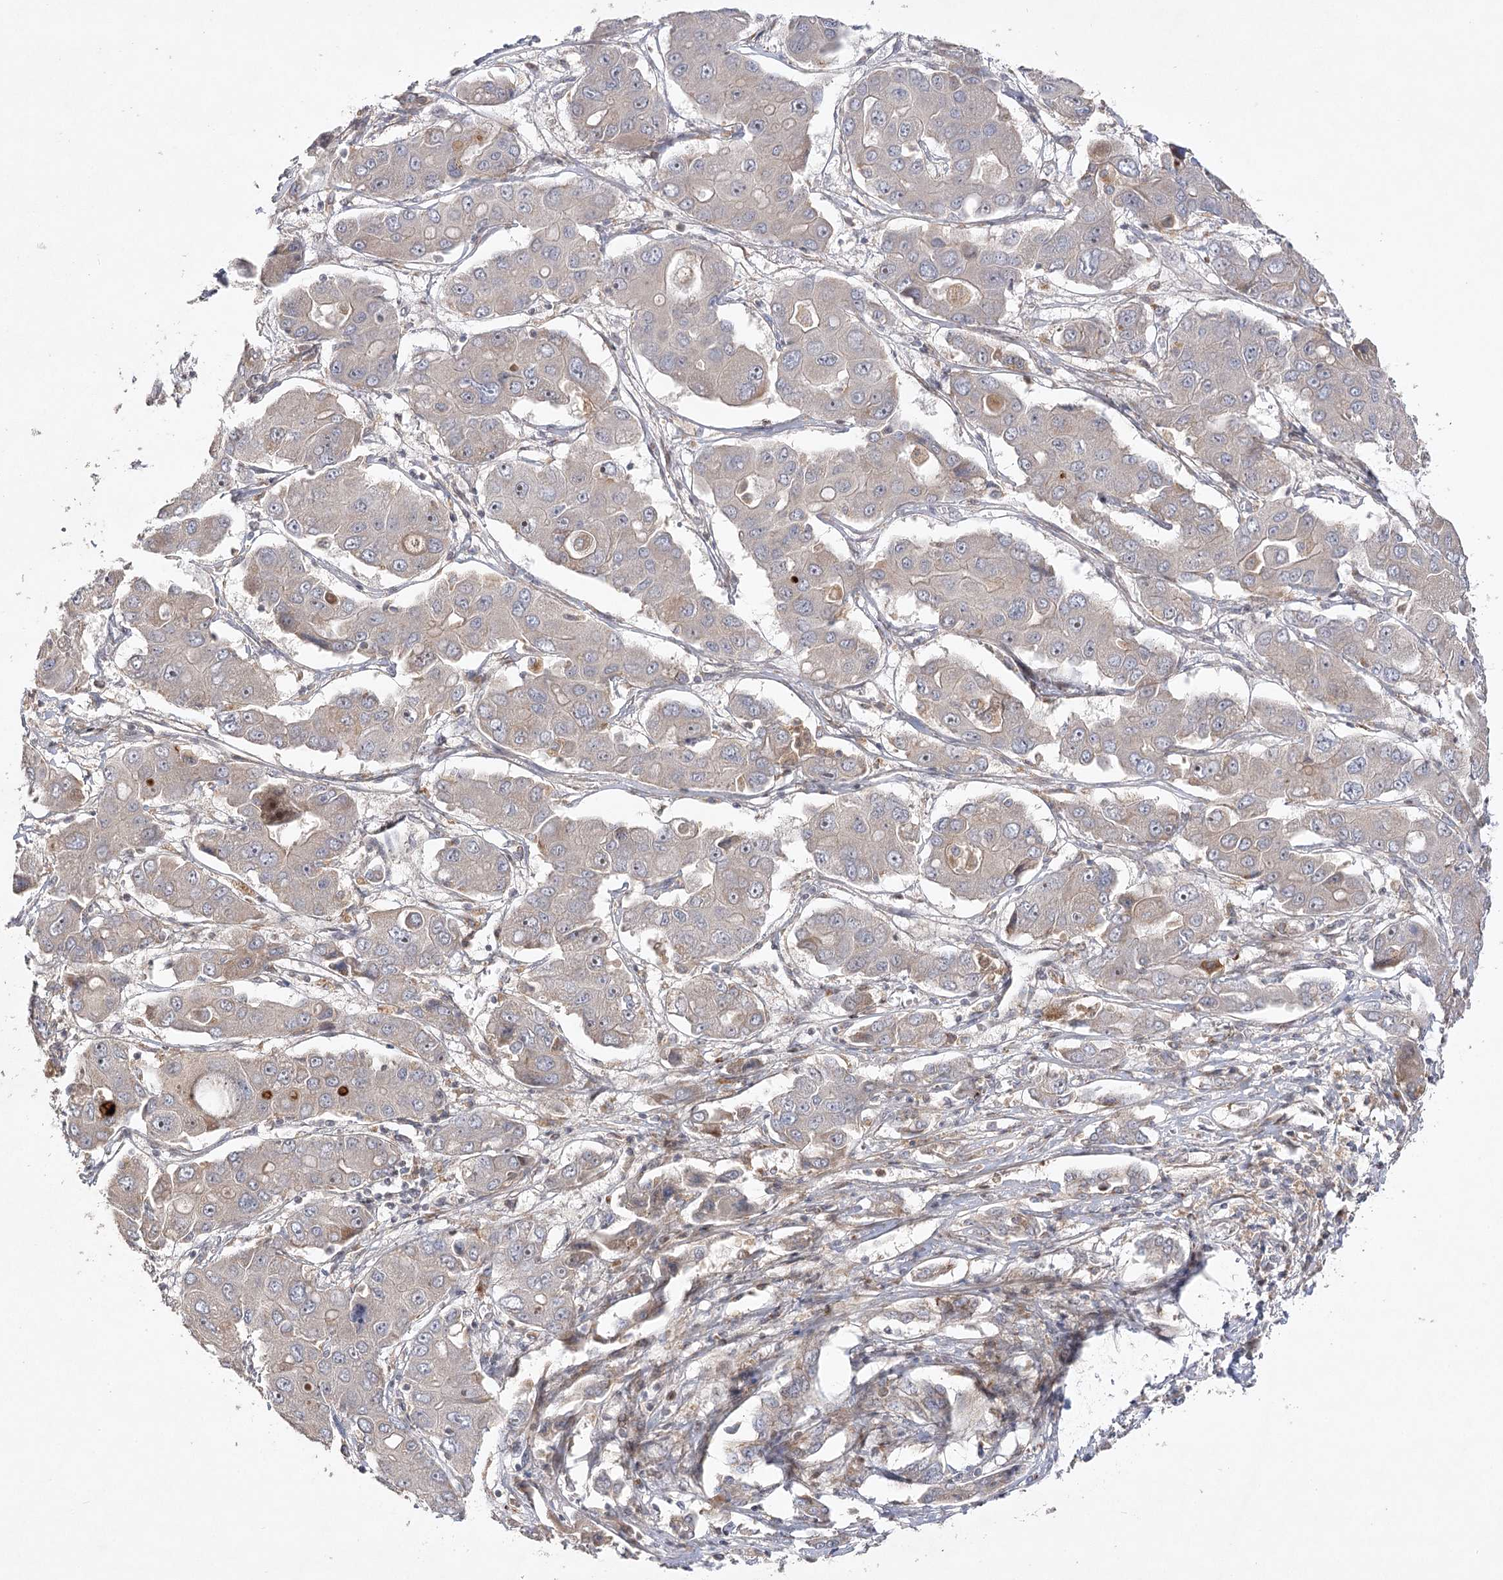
{"staining": {"intensity": "negative", "quantity": "none", "location": "none"}, "tissue": "liver cancer", "cell_type": "Tumor cells", "image_type": "cancer", "snomed": [{"axis": "morphology", "description": "Cholangiocarcinoma"}, {"axis": "topography", "description": "Liver"}], "caption": "This is an immunohistochemistry micrograph of human cholangiocarcinoma (liver). There is no expression in tumor cells.", "gene": "OBSL1", "patient": {"sex": "male", "age": 67}}